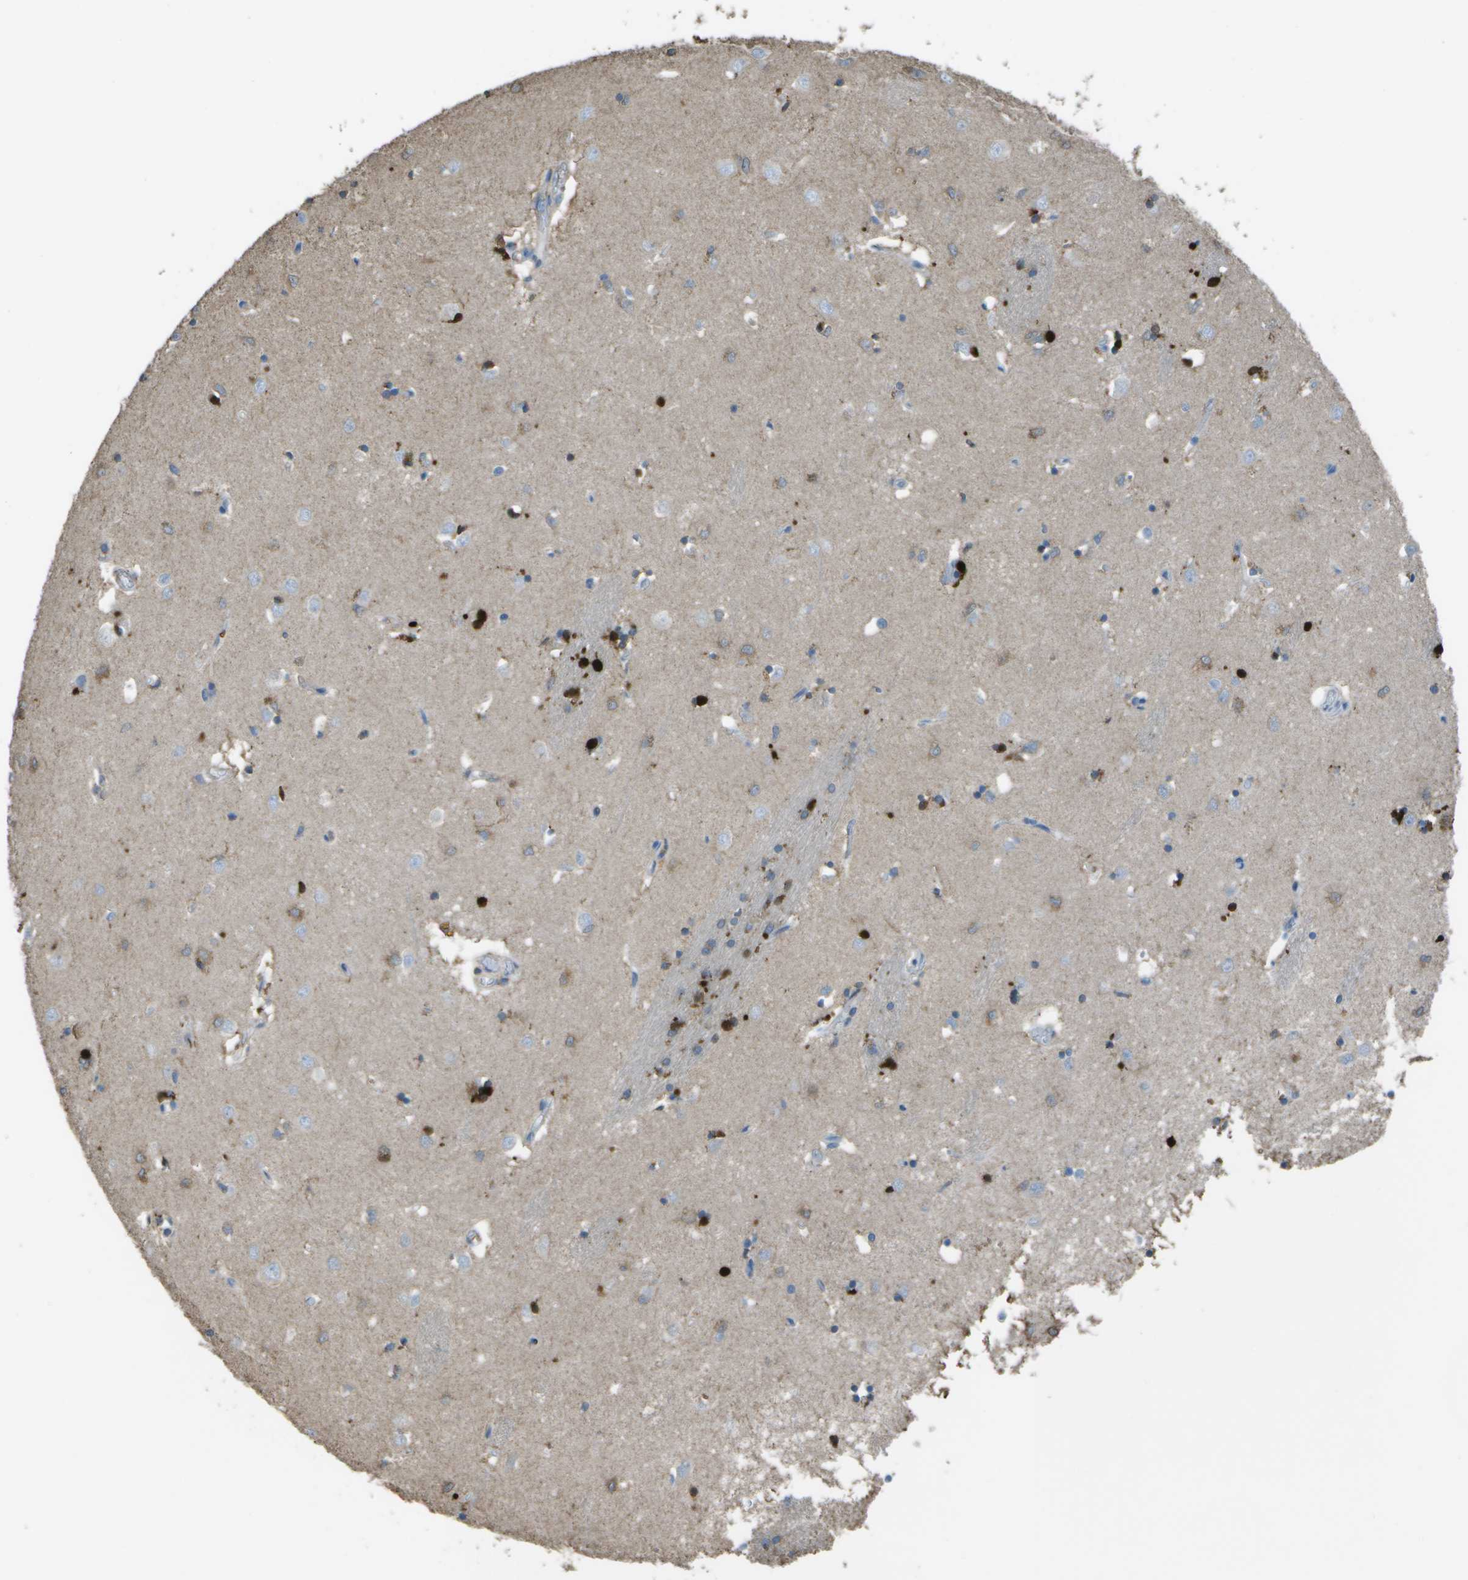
{"staining": {"intensity": "weak", "quantity": "<25%", "location": "cytoplasmic/membranous"}, "tissue": "caudate", "cell_type": "Glial cells", "image_type": "normal", "snomed": [{"axis": "morphology", "description": "Normal tissue, NOS"}, {"axis": "topography", "description": "Lateral ventricle wall"}], "caption": "Immunohistochemical staining of benign human caudate demonstrates no significant staining in glial cells. (Stains: DAB immunohistochemistry with hematoxylin counter stain, Microscopy: brightfield microscopy at high magnification).", "gene": "CYP4F11", "patient": {"sex": "female", "age": 19}}